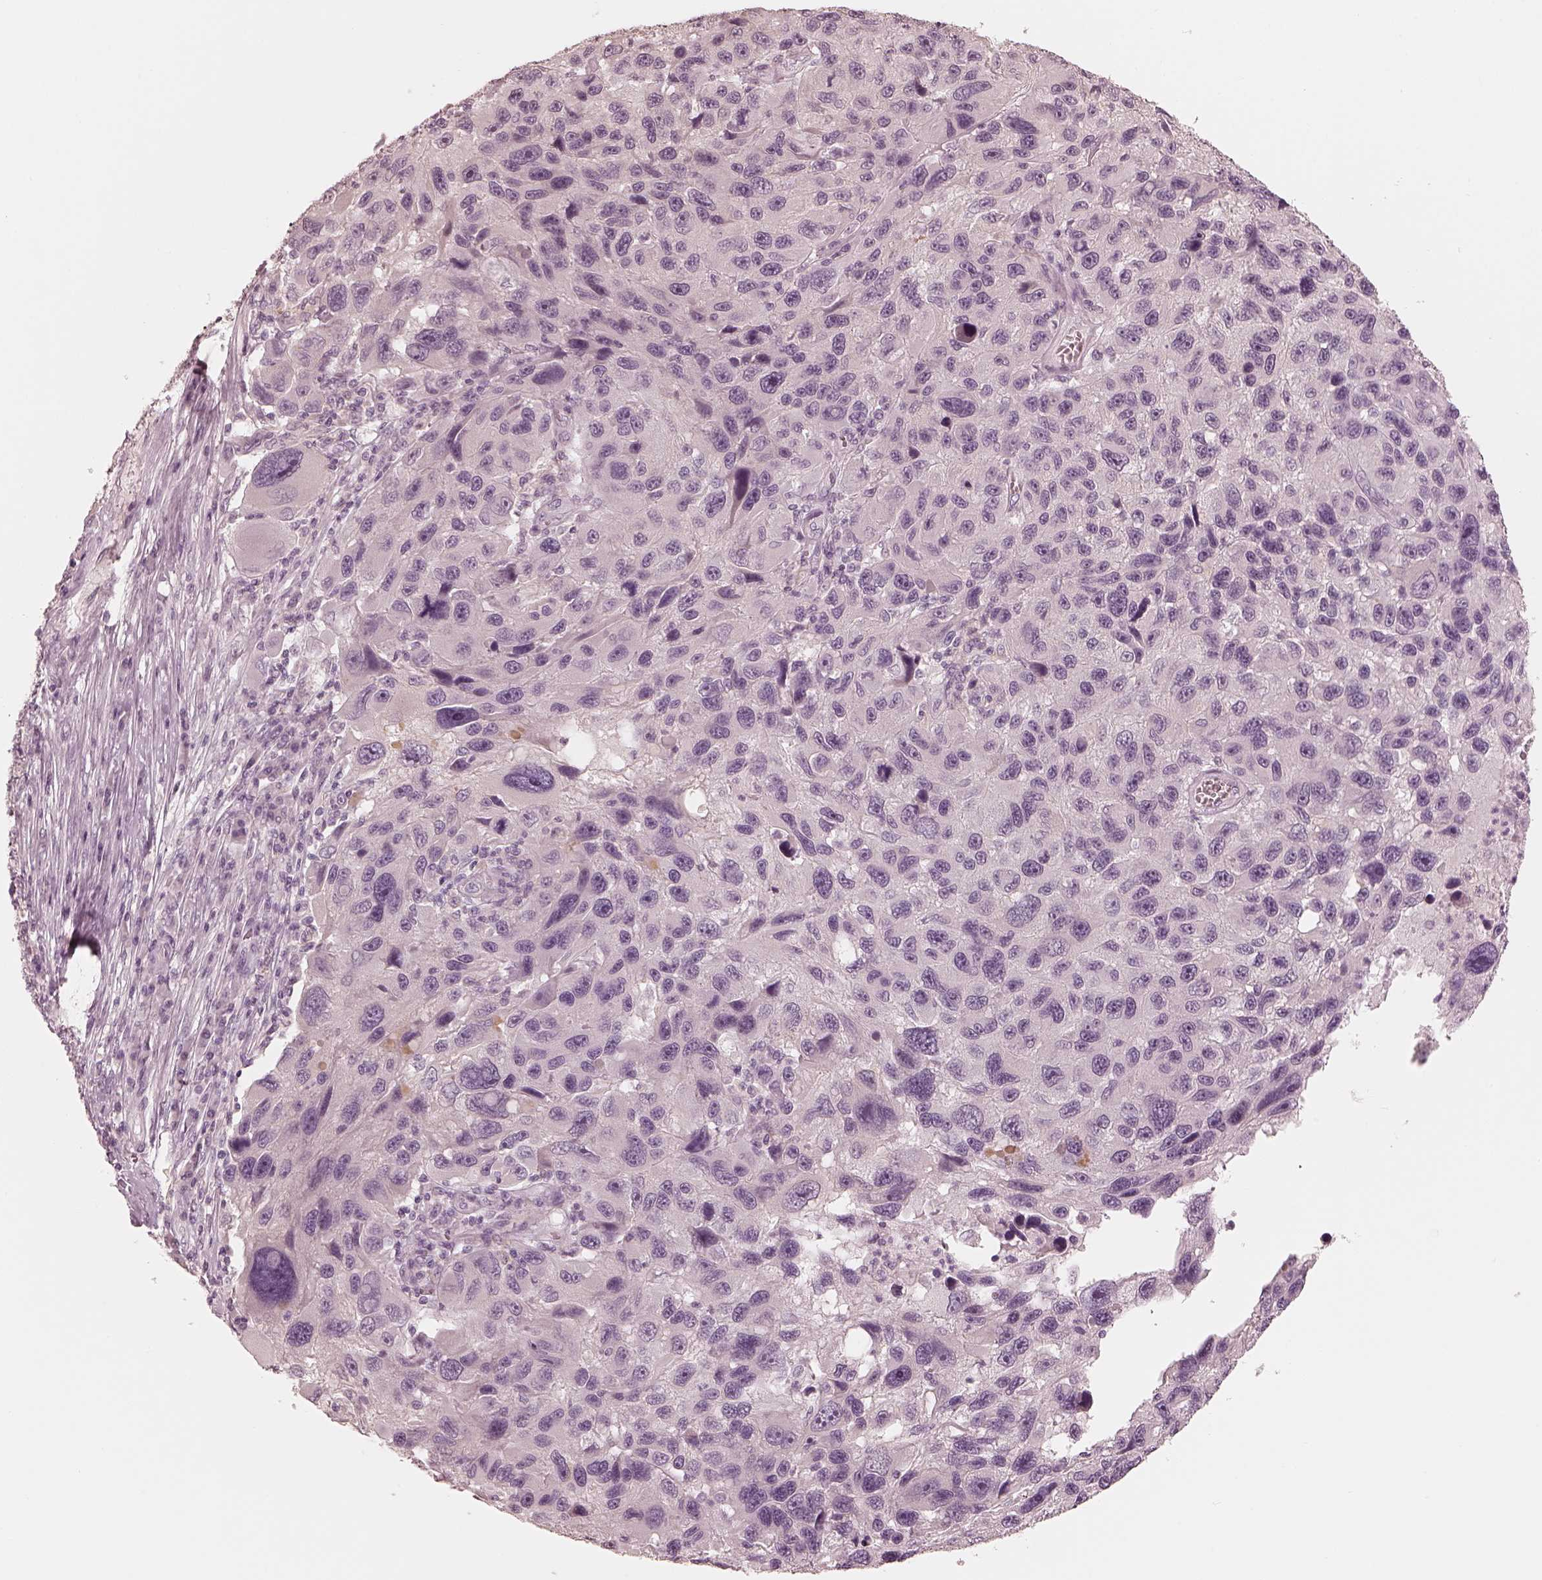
{"staining": {"intensity": "negative", "quantity": "none", "location": "none"}, "tissue": "melanoma", "cell_type": "Tumor cells", "image_type": "cancer", "snomed": [{"axis": "morphology", "description": "Malignant melanoma, NOS"}, {"axis": "topography", "description": "Skin"}], "caption": "The photomicrograph reveals no significant positivity in tumor cells of malignant melanoma.", "gene": "CALR3", "patient": {"sex": "male", "age": 53}}